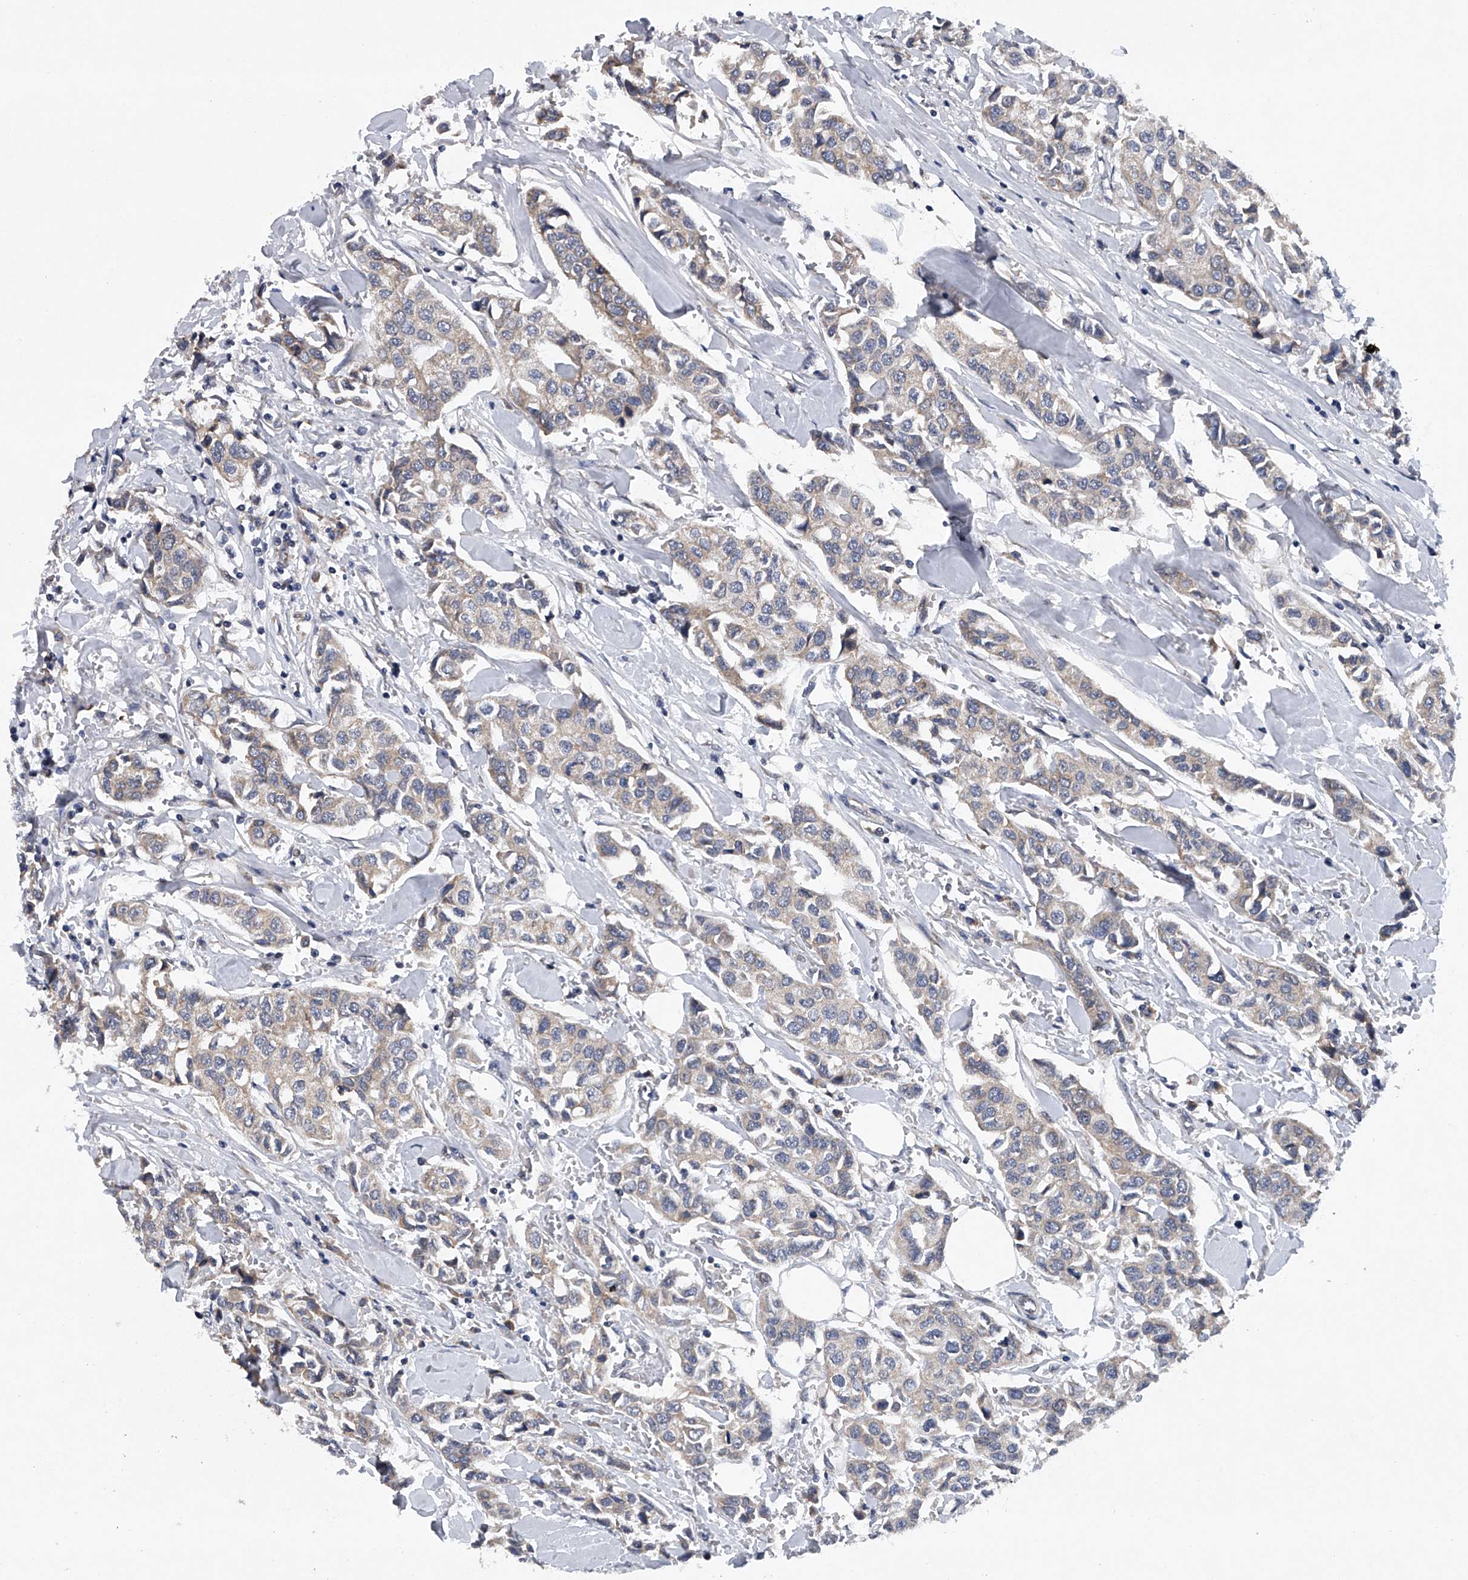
{"staining": {"intensity": "weak", "quantity": "<25%", "location": "cytoplasmic/membranous"}, "tissue": "breast cancer", "cell_type": "Tumor cells", "image_type": "cancer", "snomed": [{"axis": "morphology", "description": "Duct carcinoma"}, {"axis": "topography", "description": "Breast"}], "caption": "Tumor cells show no significant protein staining in infiltrating ductal carcinoma (breast).", "gene": "RNF5", "patient": {"sex": "female", "age": 80}}